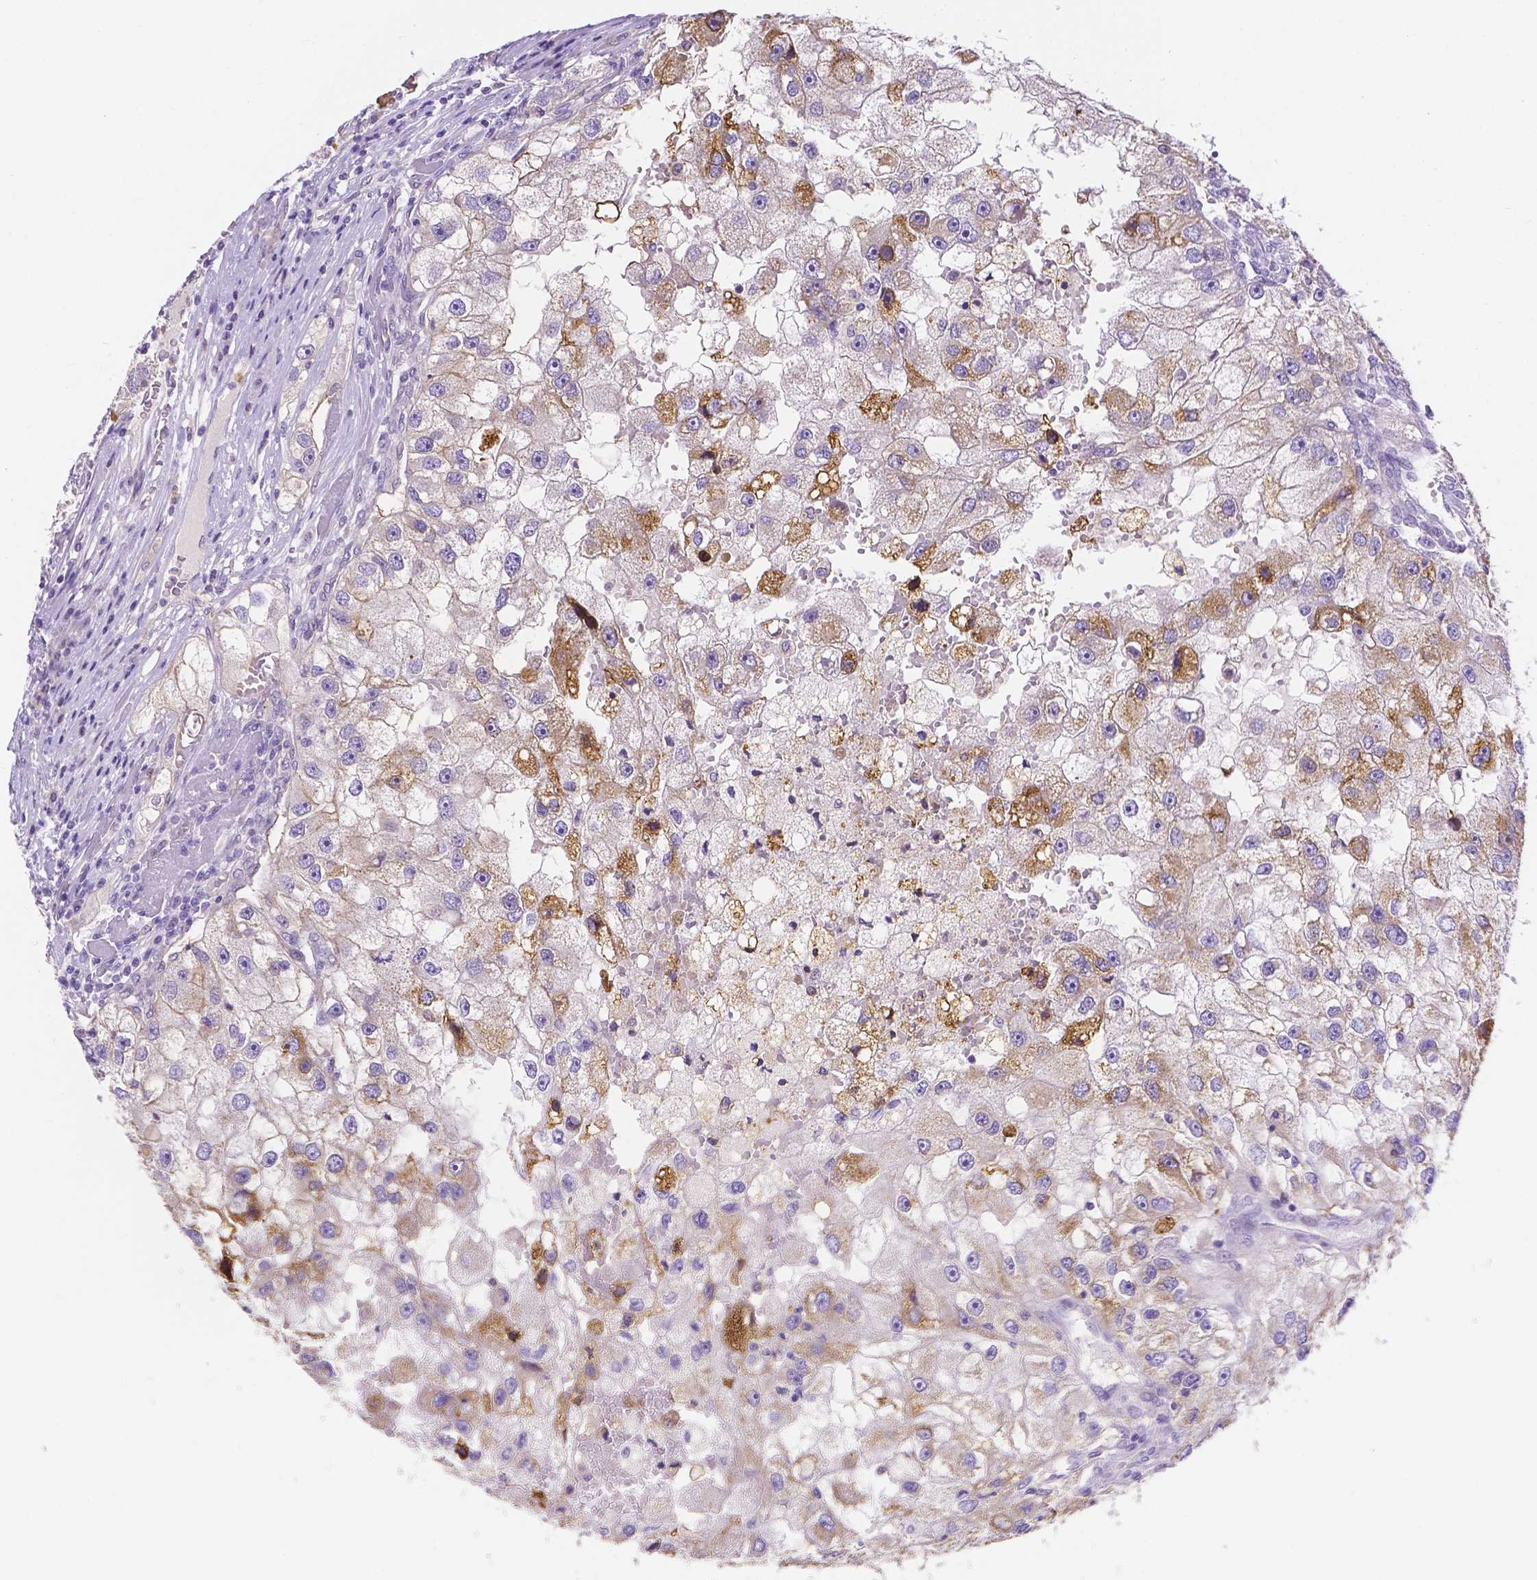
{"staining": {"intensity": "weak", "quantity": "<25%", "location": "cytoplasmic/membranous"}, "tissue": "renal cancer", "cell_type": "Tumor cells", "image_type": "cancer", "snomed": [{"axis": "morphology", "description": "Adenocarcinoma, NOS"}, {"axis": "topography", "description": "Kidney"}], "caption": "Tumor cells are negative for protein expression in human renal adenocarcinoma.", "gene": "ZNRD2", "patient": {"sex": "male", "age": 63}}